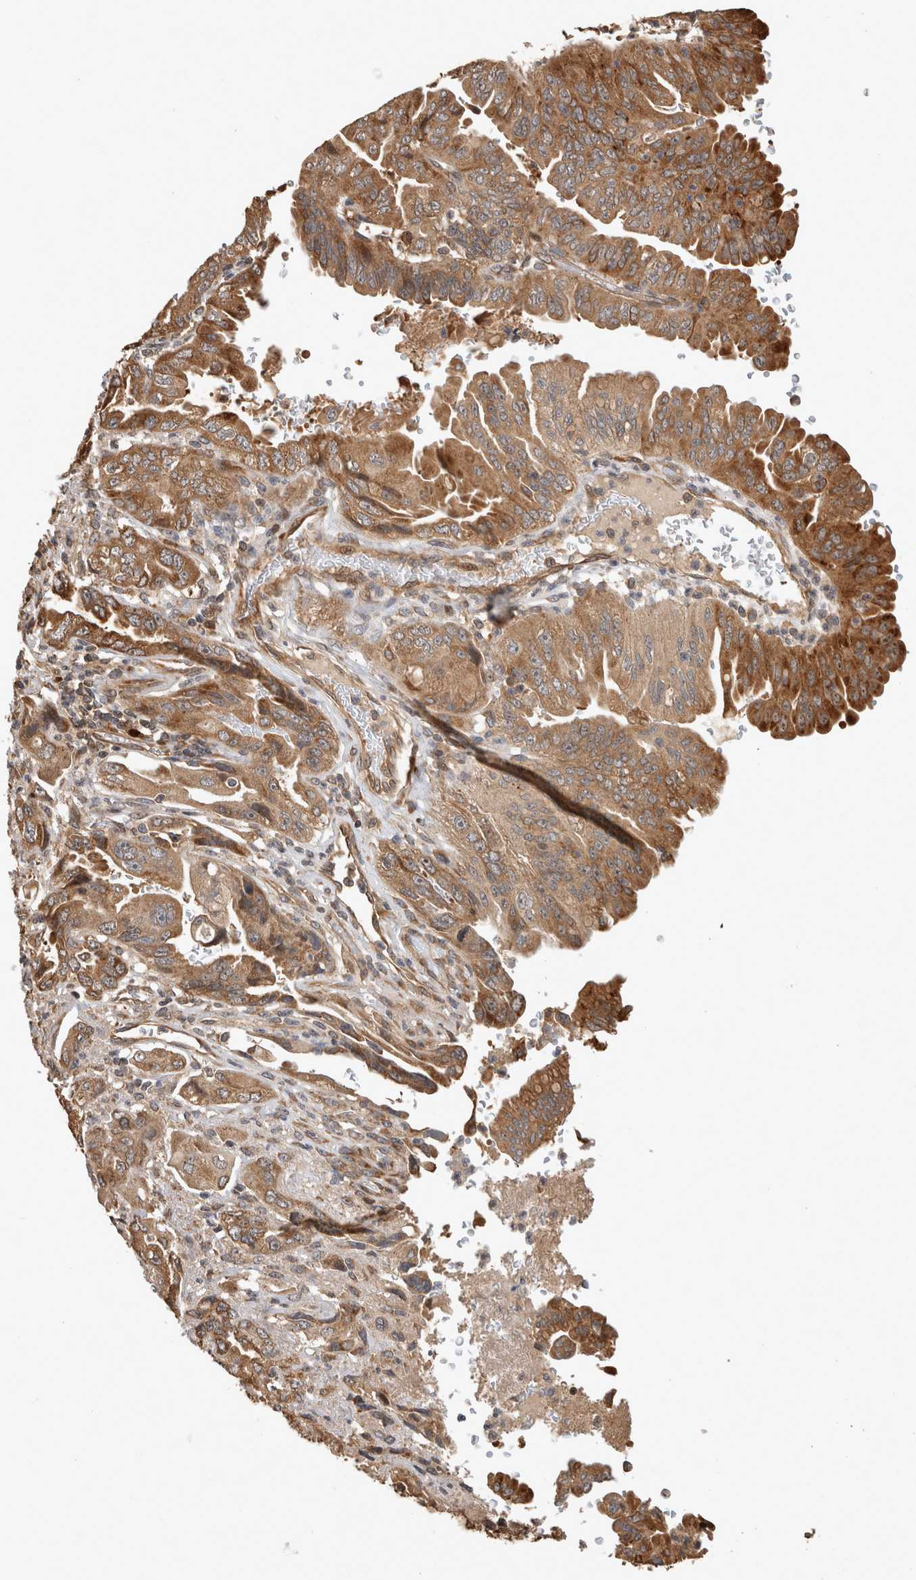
{"staining": {"intensity": "moderate", "quantity": ">75%", "location": "cytoplasmic/membranous"}, "tissue": "pancreatic cancer", "cell_type": "Tumor cells", "image_type": "cancer", "snomed": [{"axis": "morphology", "description": "Adenocarcinoma, NOS"}, {"axis": "topography", "description": "Pancreas"}], "caption": "Immunohistochemical staining of pancreatic adenocarcinoma exhibits medium levels of moderate cytoplasmic/membranous staining in about >75% of tumor cells.", "gene": "PCDHB15", "patient": {"sex": "male", "age": 70}}